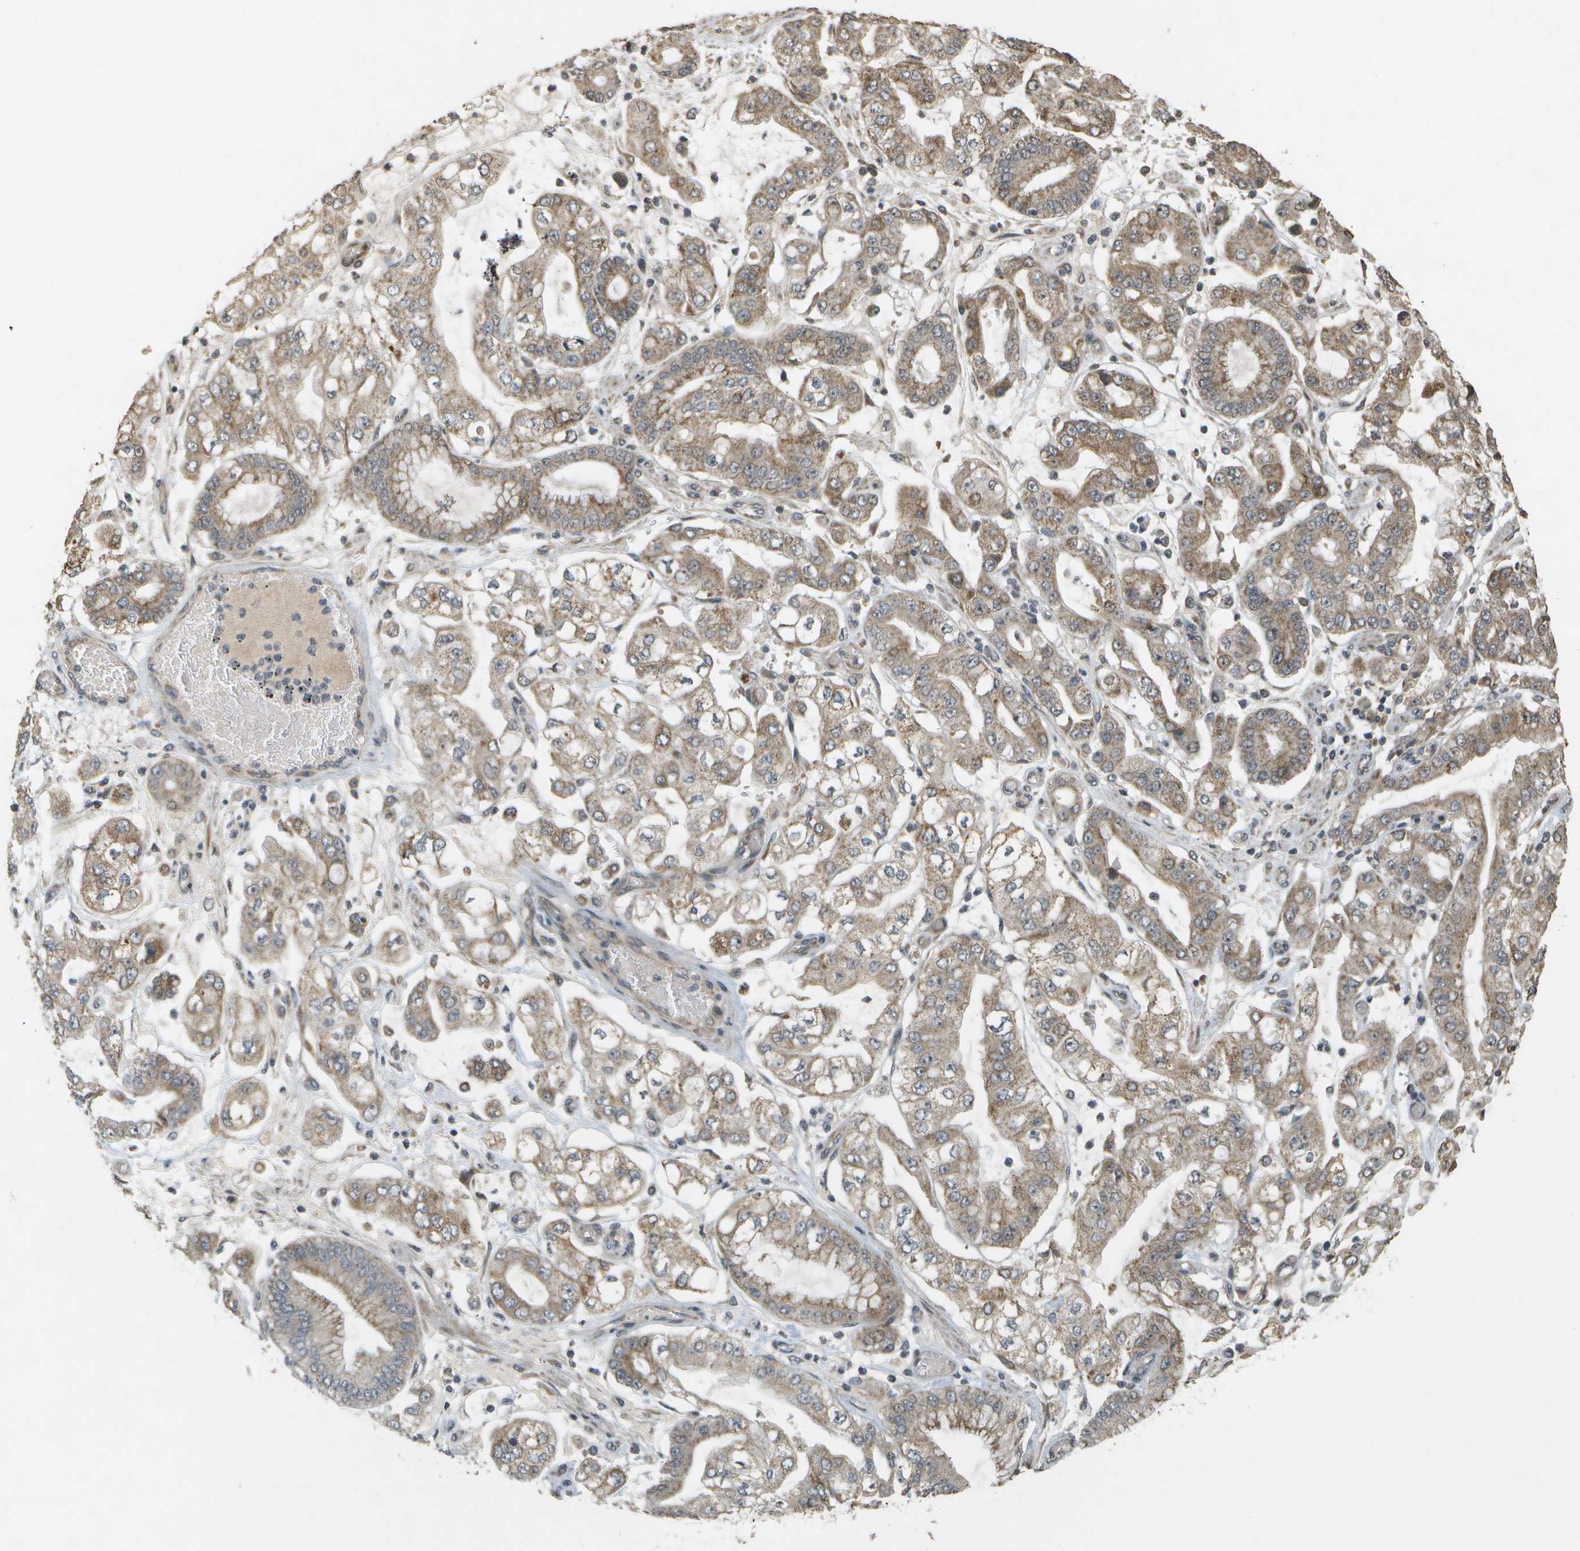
{"staining": {"intensity": "moderate", "quantity": ">75%", "location": "cytoplasmic/membranous"}, "tissue": "stomach cancer", "cell_type": "Tumor cells", "image_type": "cancer", "snomed": [{"axis": "morphology", "description": "Adenocarcinoma, NOS"}, {"axis": "topography", "description": "Stomach"}], "caption": "An image showing moderate cytoplasmic/membranous expression in approximately >75% of tumor cells in stomach cancer (adenocarcinoma), as visualized by brown immunohistochemical staining.", "gene": "RAB21", "patient": {"sex": "male", "age": 76}}